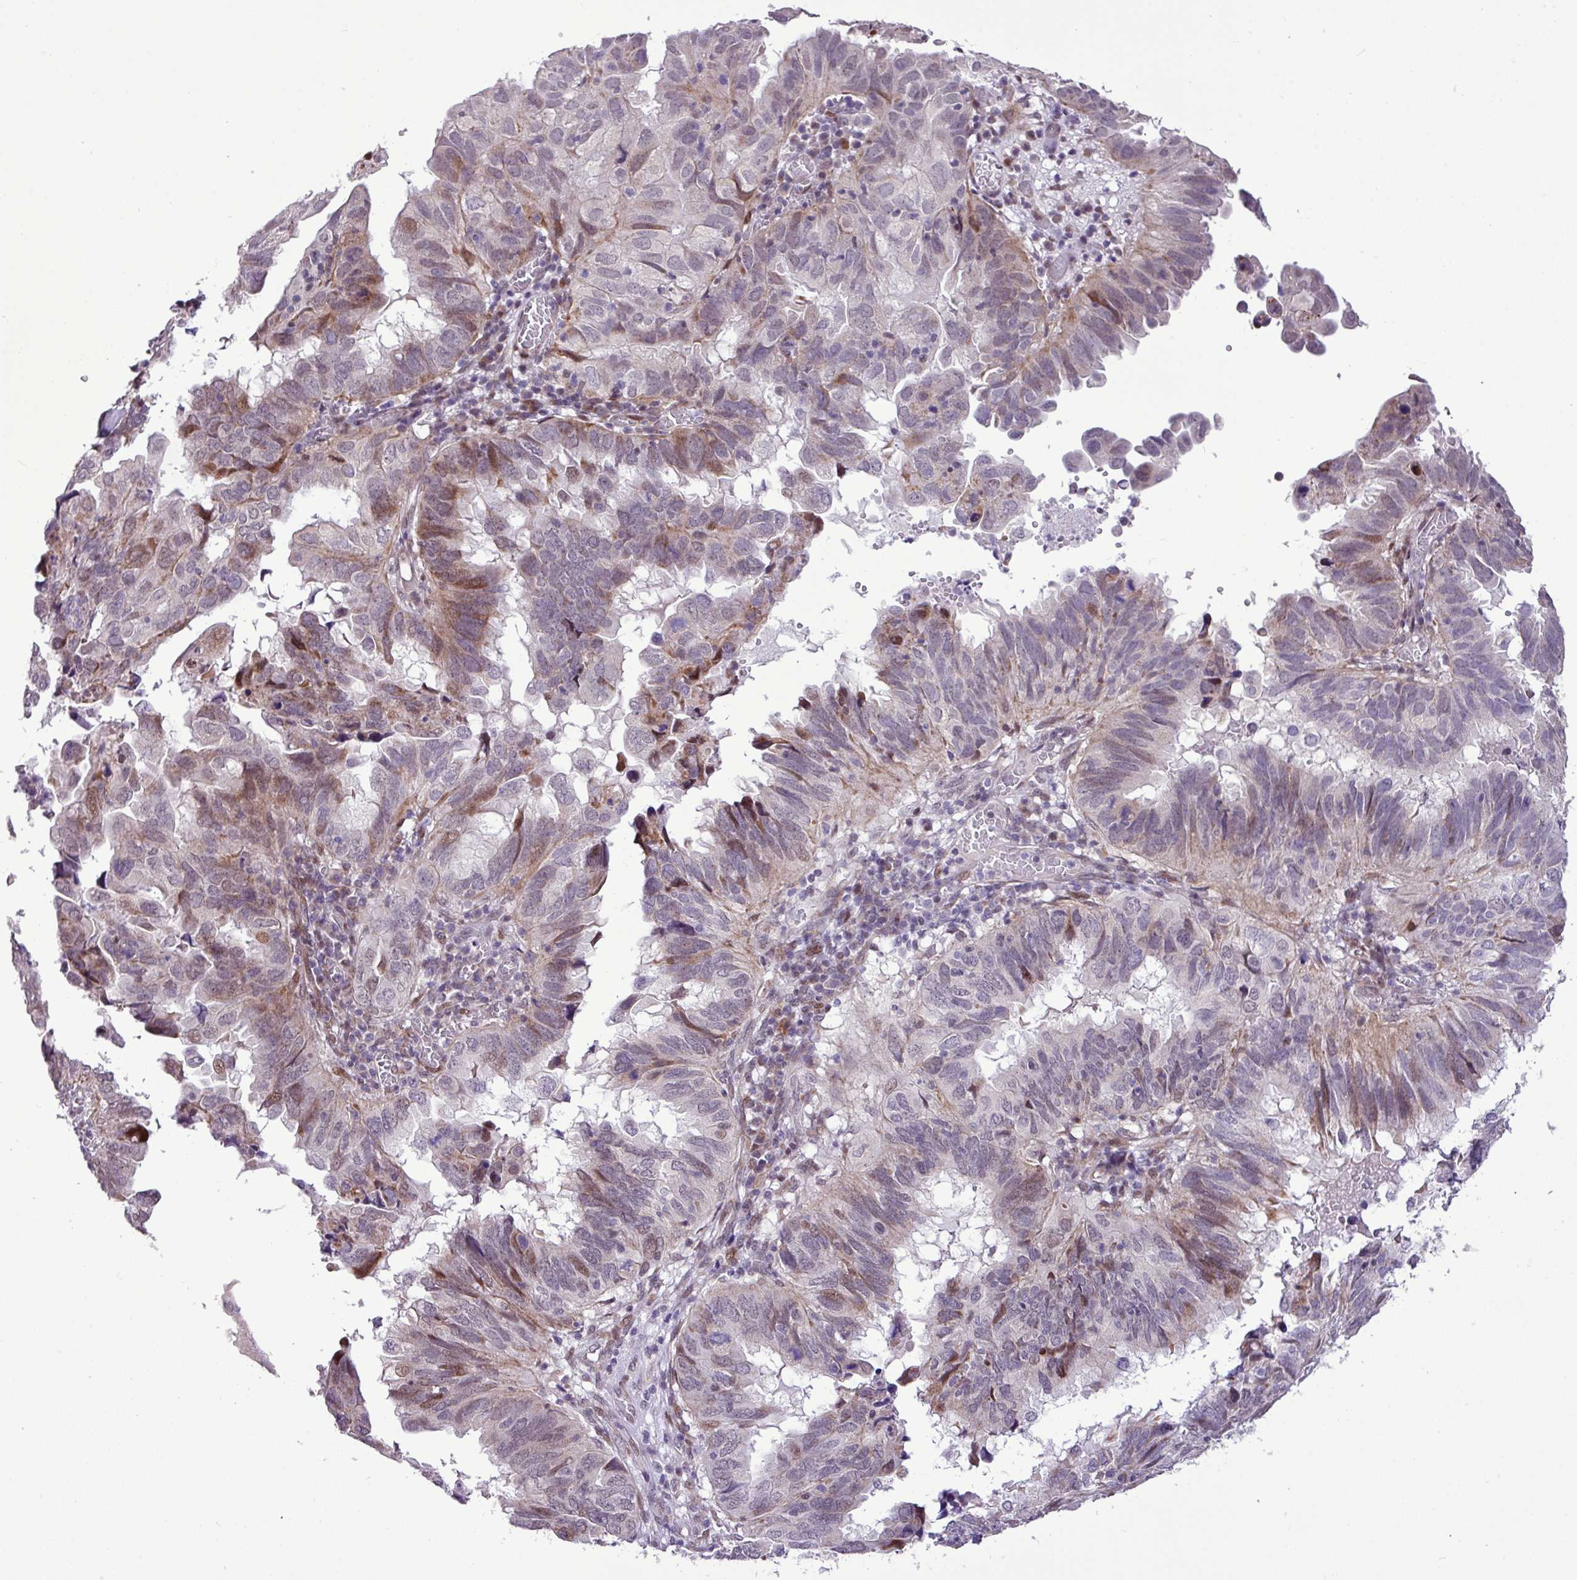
{"staining": {"intensity": "moderate", "quantity": "<25%", "location": "cytoplasmic/membranous,nuclear"}, "tissue": "endometrial cancer", "cell_type": "Tumor cells", "image_type": "cancer", "snomed": [{"axis": "morphology", "description": "Adenocarcinoma, NOS"}, {"axis": "topography", "description": "Uterus"}], "caption": "IHC of endometrial cancer shows low levels of moderate cytoplasmic/membranous and nuclear staining in approximately <25% of tumor cells.", "gene": "ZNF354A", "patient": {"sex": "female", "age": 77}}